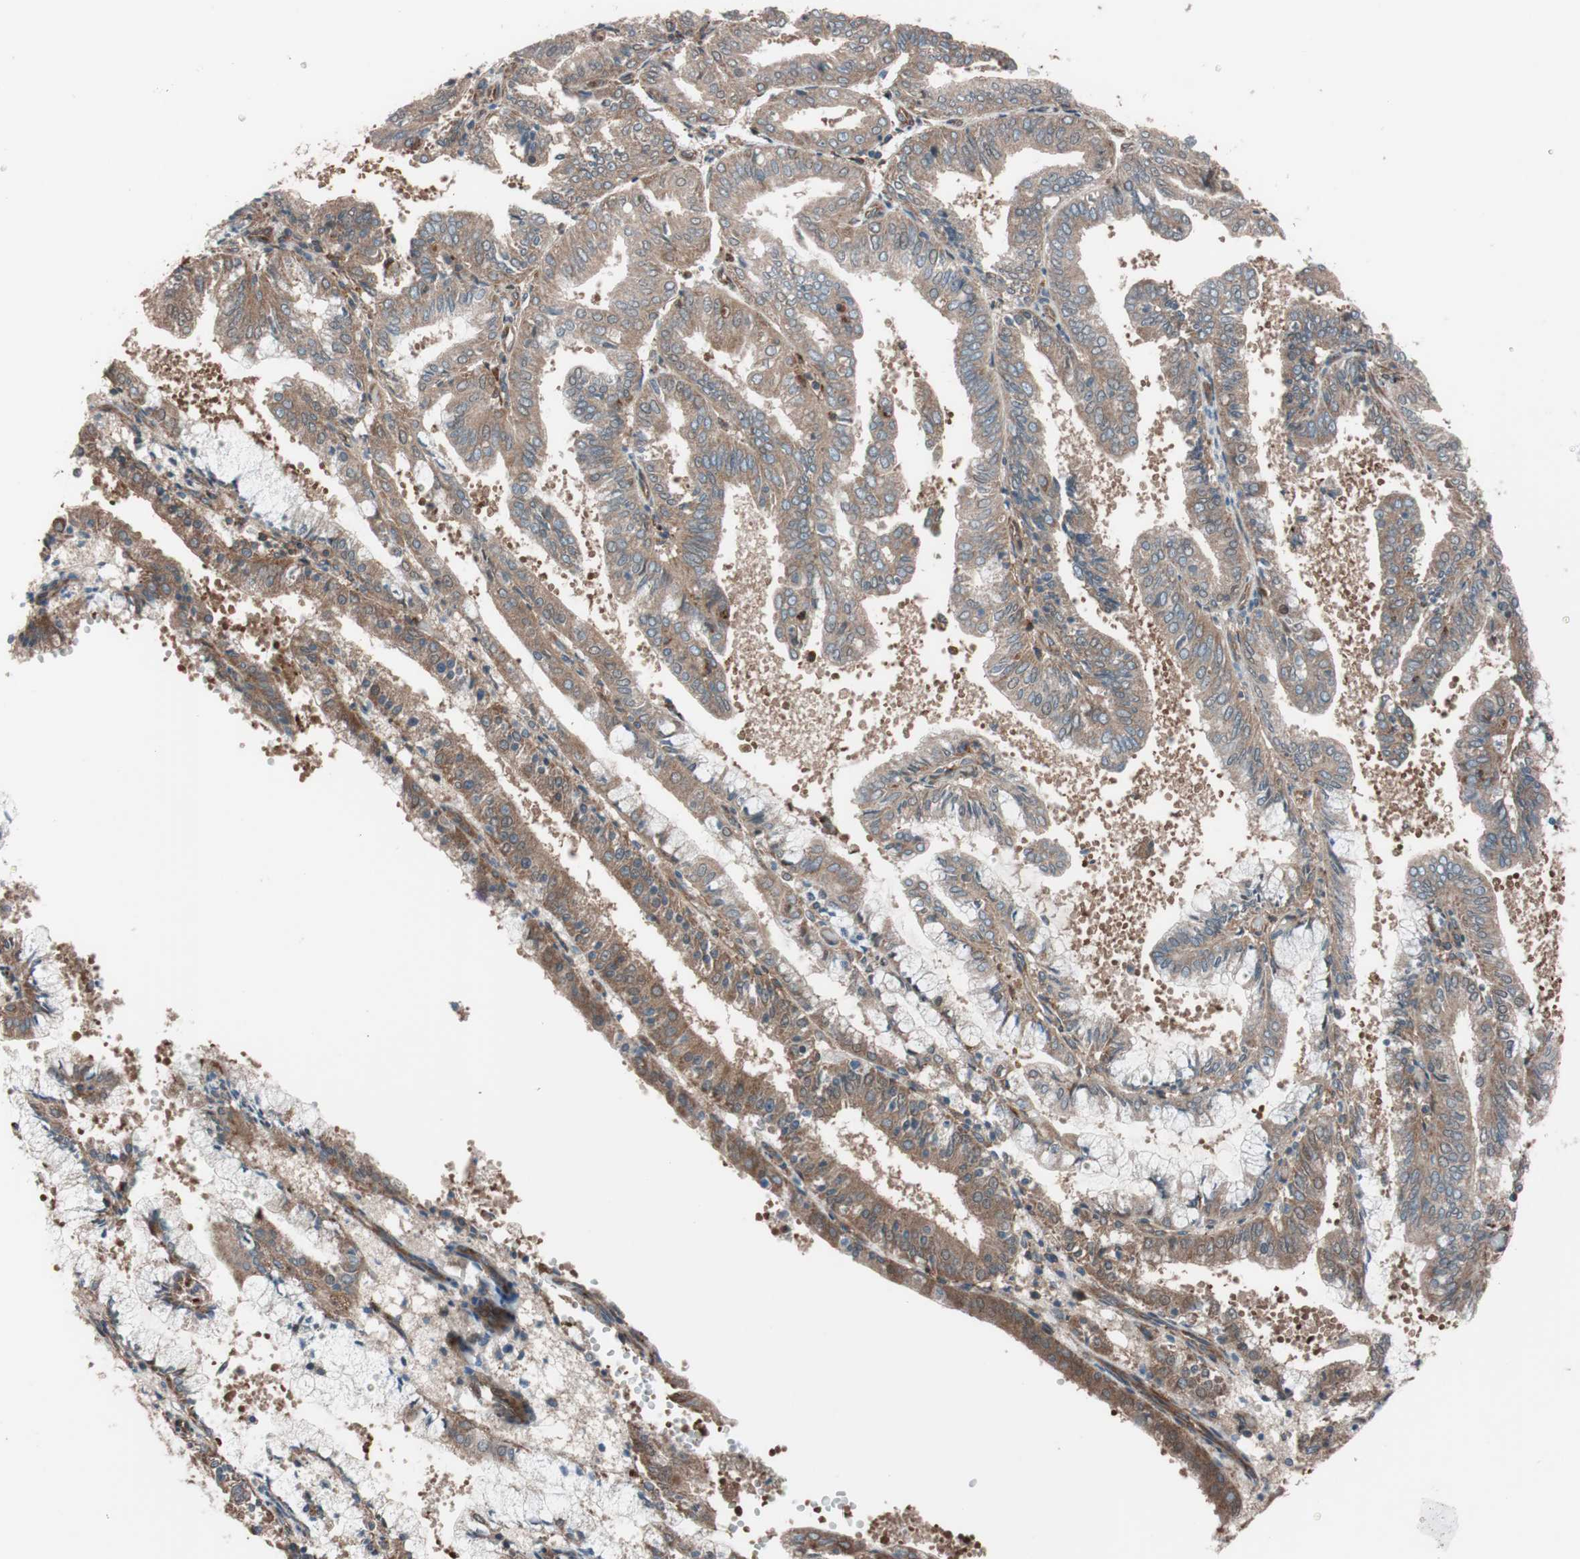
{"staining": {"intensity": "moderate", "quantity": ">75%", "location": "cytoplasmic/membranous"}, "tissue": "endometrial cancer", "cell_type": "Tumor cells", "image_type": "cancer", "snomed": [{"axis": "morphology", "description": "Adenocarcinoma, NOS"}, {"axis": "topography", "description": "Endometrium"}], "caption": "Moderate cytoplasmic/membranous protein expression is identified in approximately >75% of tumor cells in adenocarcinoma (endometrial). The protein of interest is stained brown, and the nuclei are stained in blue (DAB (3,3'-diaminobenzidine) IHC with brightfield microscopy, high magnification).", "gene": "SEC31A", "patient": {"sex": "female", "age": 63}}